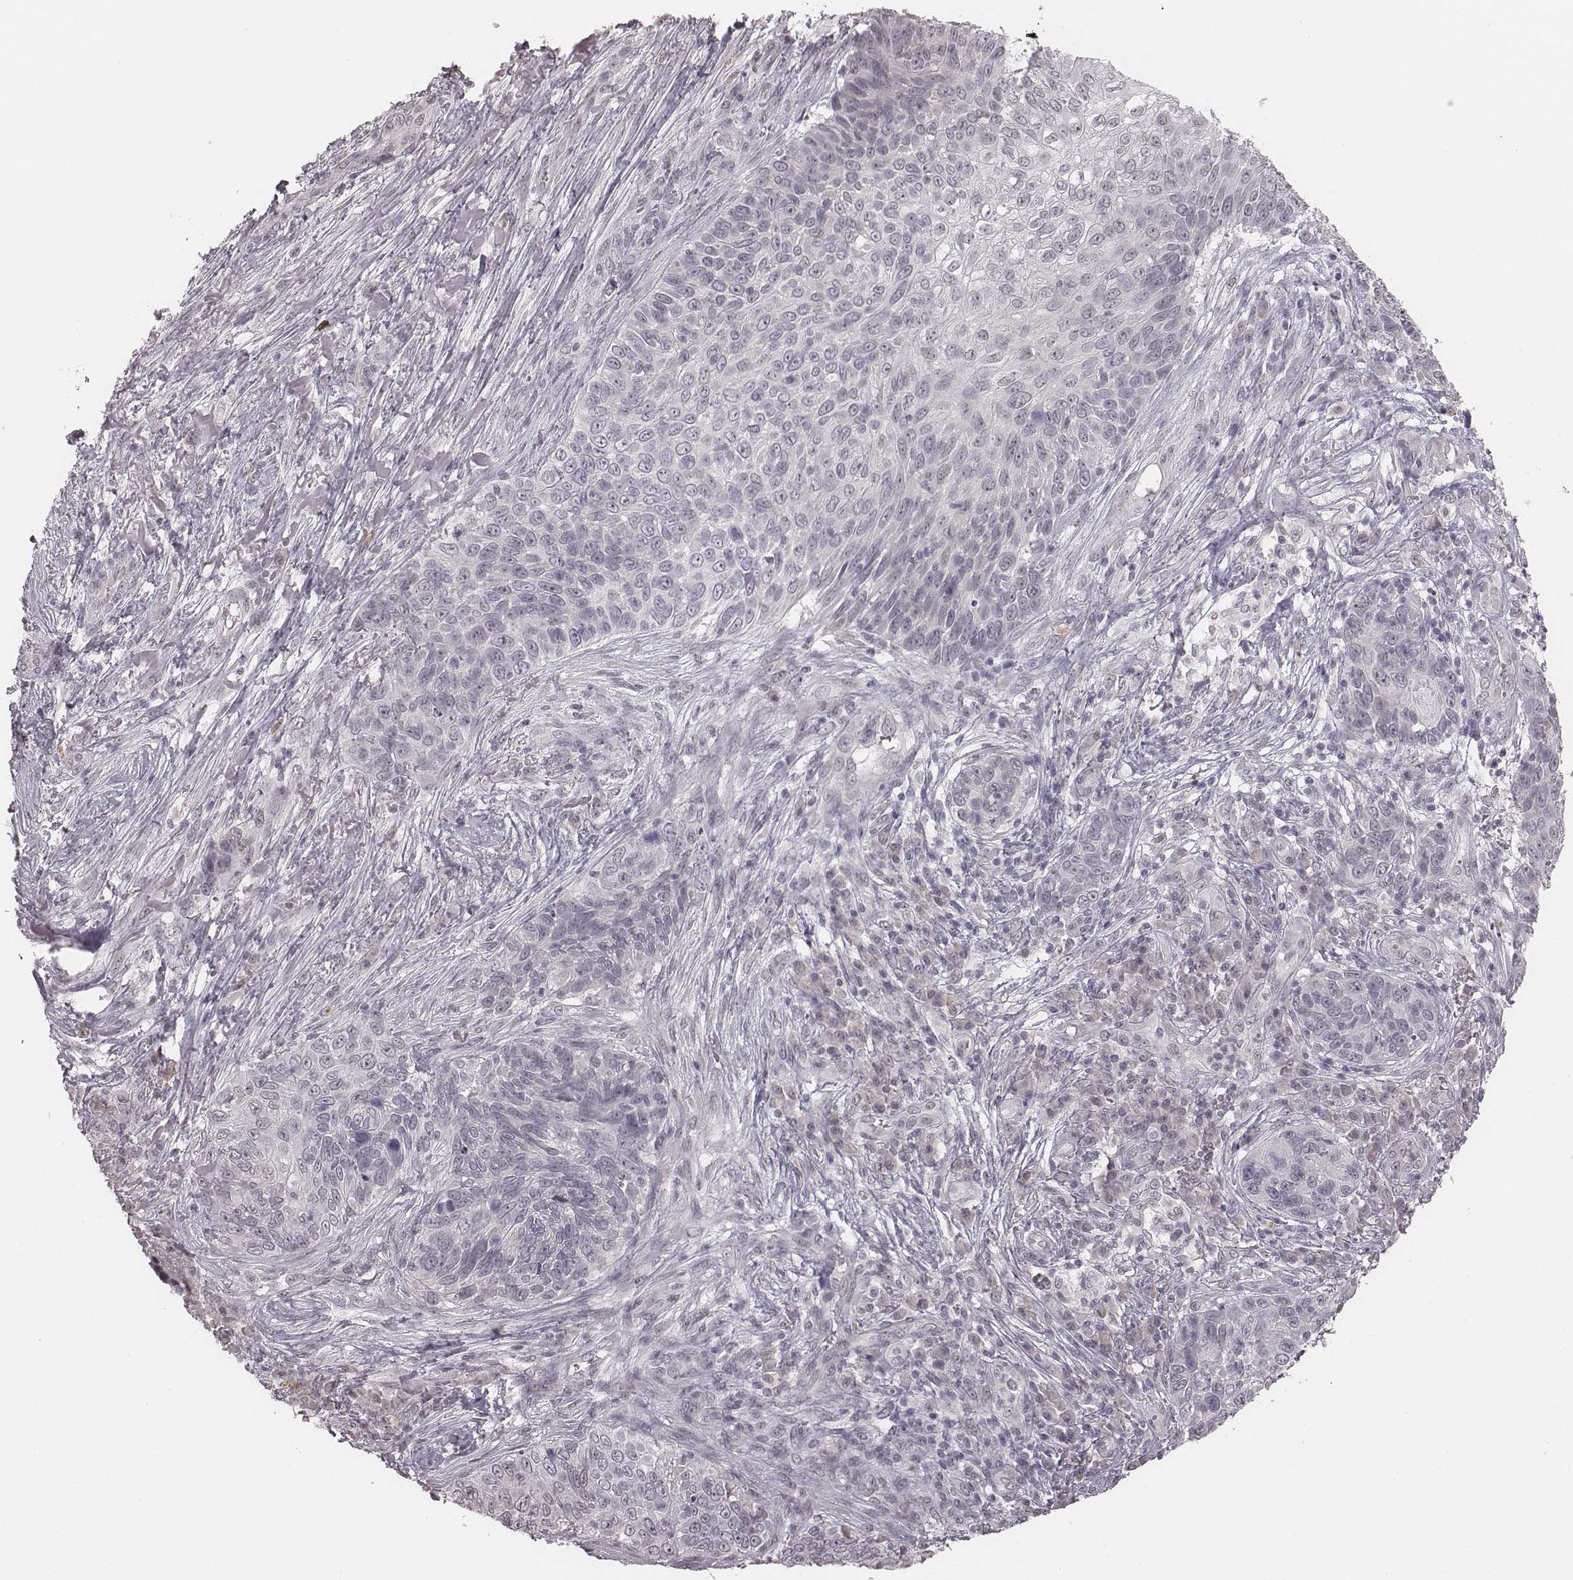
{"staining": {"intensity": "negative", "quantity": "none", "location": "none"}, "tissue": "skin cancer", "cell_type": "Tumor cells", "image_type": "cancer", "snomed": [{"axis": "morphology", "description": "Squamous cell carcinoma, NOS"}, {"axis": "topography", "description": "Skin"}], "caption": "Tumor cells are negative for brown protein staining in skin cancer.", "gene": "RPGRIP1", "patient": {"sex": "male", "age": 92}}